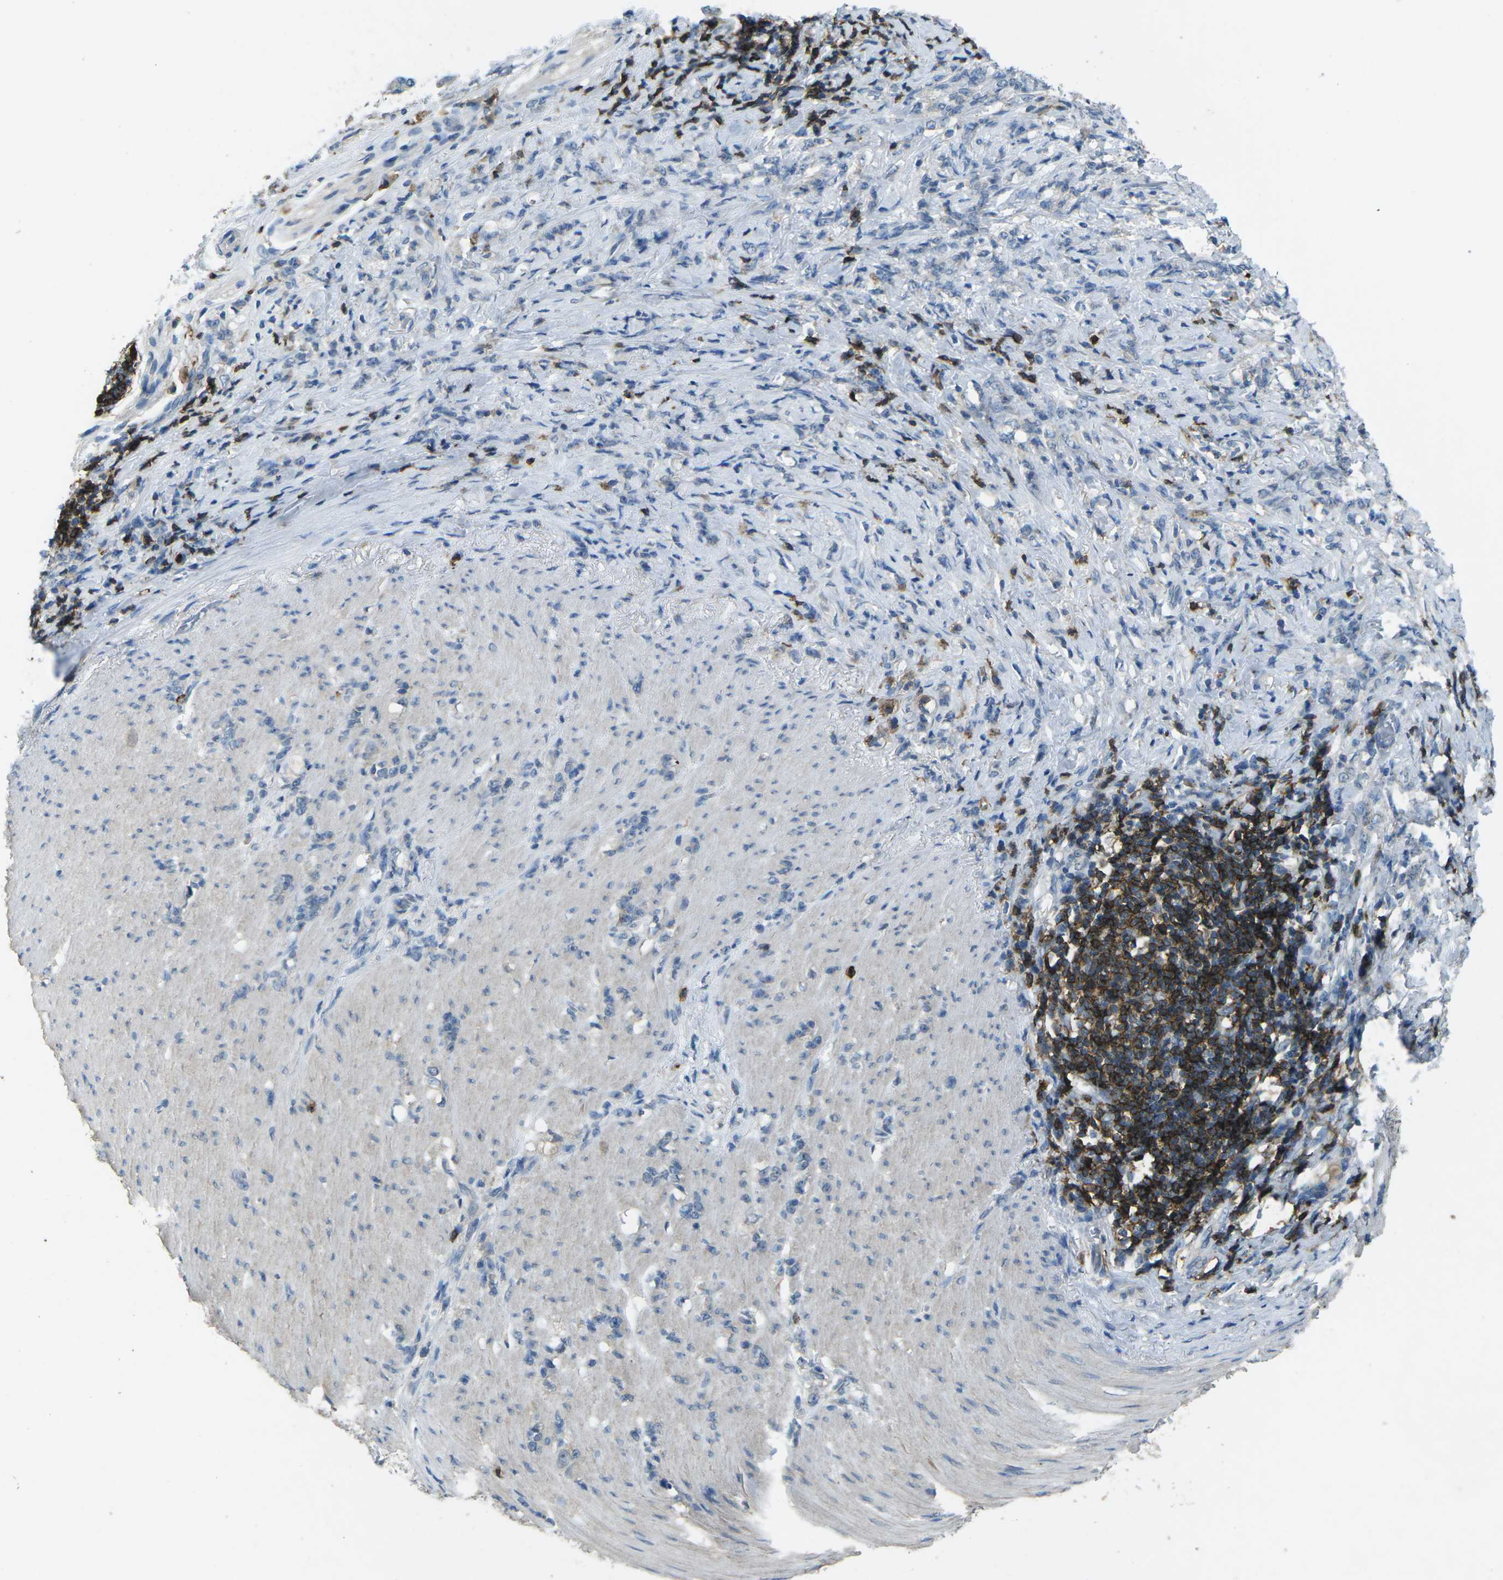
{"staining": {"intensity": "negative", "quantity": "none", "location": "none"}, "tissue": "stomach cancer", "cell_type": "Tumor cells", "image_type": "cancer", "snomed": [{"axis": "morphology", "description": "Adenocarcinoma, NOS"}, {"axis": "topography", "description": "Stomach, lower"}], "caption": "The IHC image has no significant expression in tumor cells of adenocarcinoma (stomach) tissue. (Brightfield microscopy of DAB immunohistochemistry (IHC) at high magnification).", "gene": "CD19", "patient": {"sex": "male", "age": 88}}